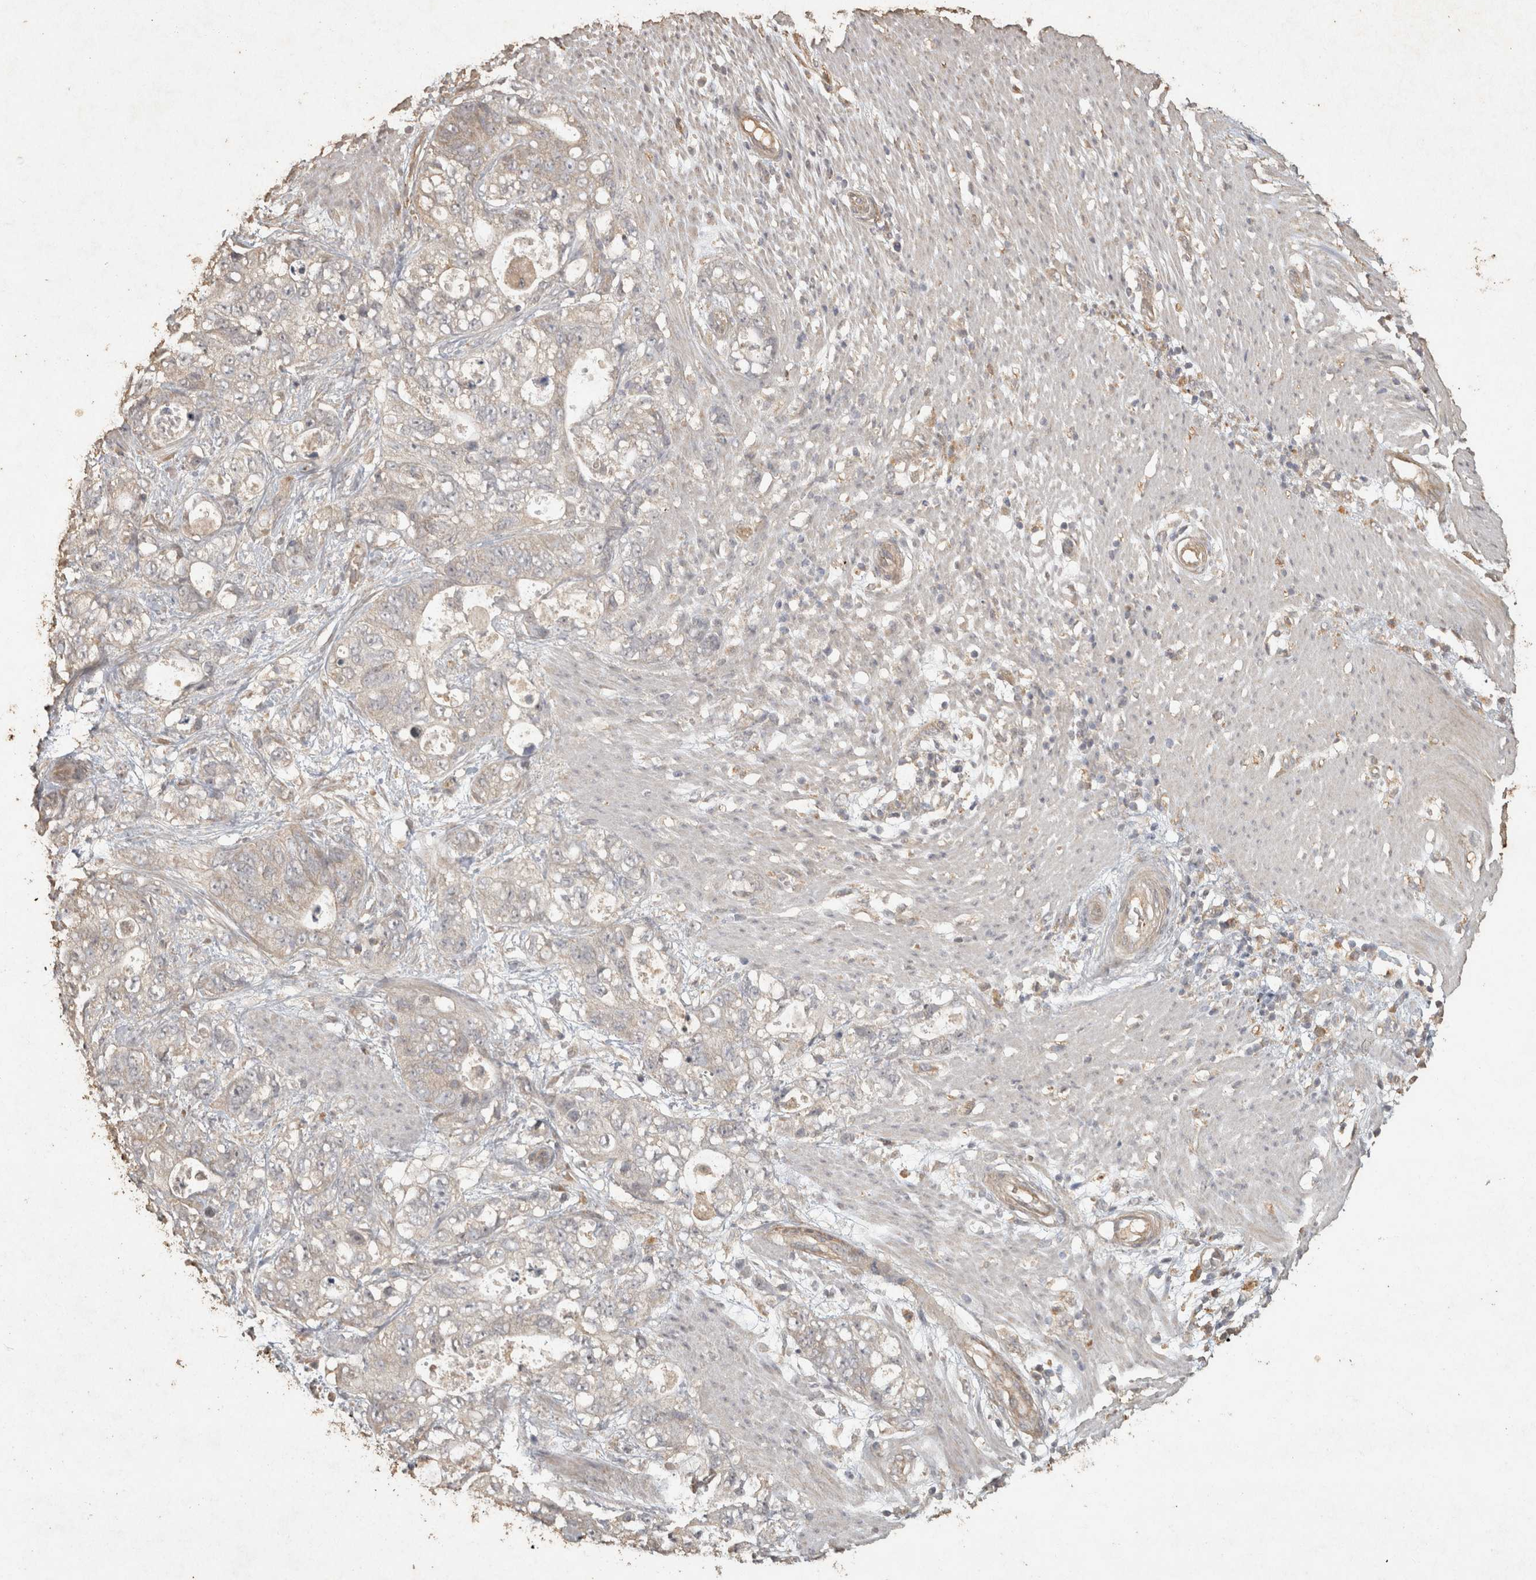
{"staining": {"intensity": "weak", "quantity": ">75%", "location": "cytoplasmic/membranous"}, "tissue": "stomach cancer", "cell_type": "Tumor cells", "image_type": "cancer", "snomed": [{"axis": "morphology", "description": "Normal tissue, NOS"}, {"axis": "morphology", "description": "Adenocarcinoma, NOS"}, {"axis": "topography", "description": "Stomach"}], "caption": "Immunohistochemical staining of human stomach cancer (adenocarcinoma) reveals low levels of weak cytoplasmic/membranous protein expression in approximately >75% of tumor cells. Nuclei are stained in blue.", "gene": "OSTN", "patient": {"sex": "female", "age": 89}}